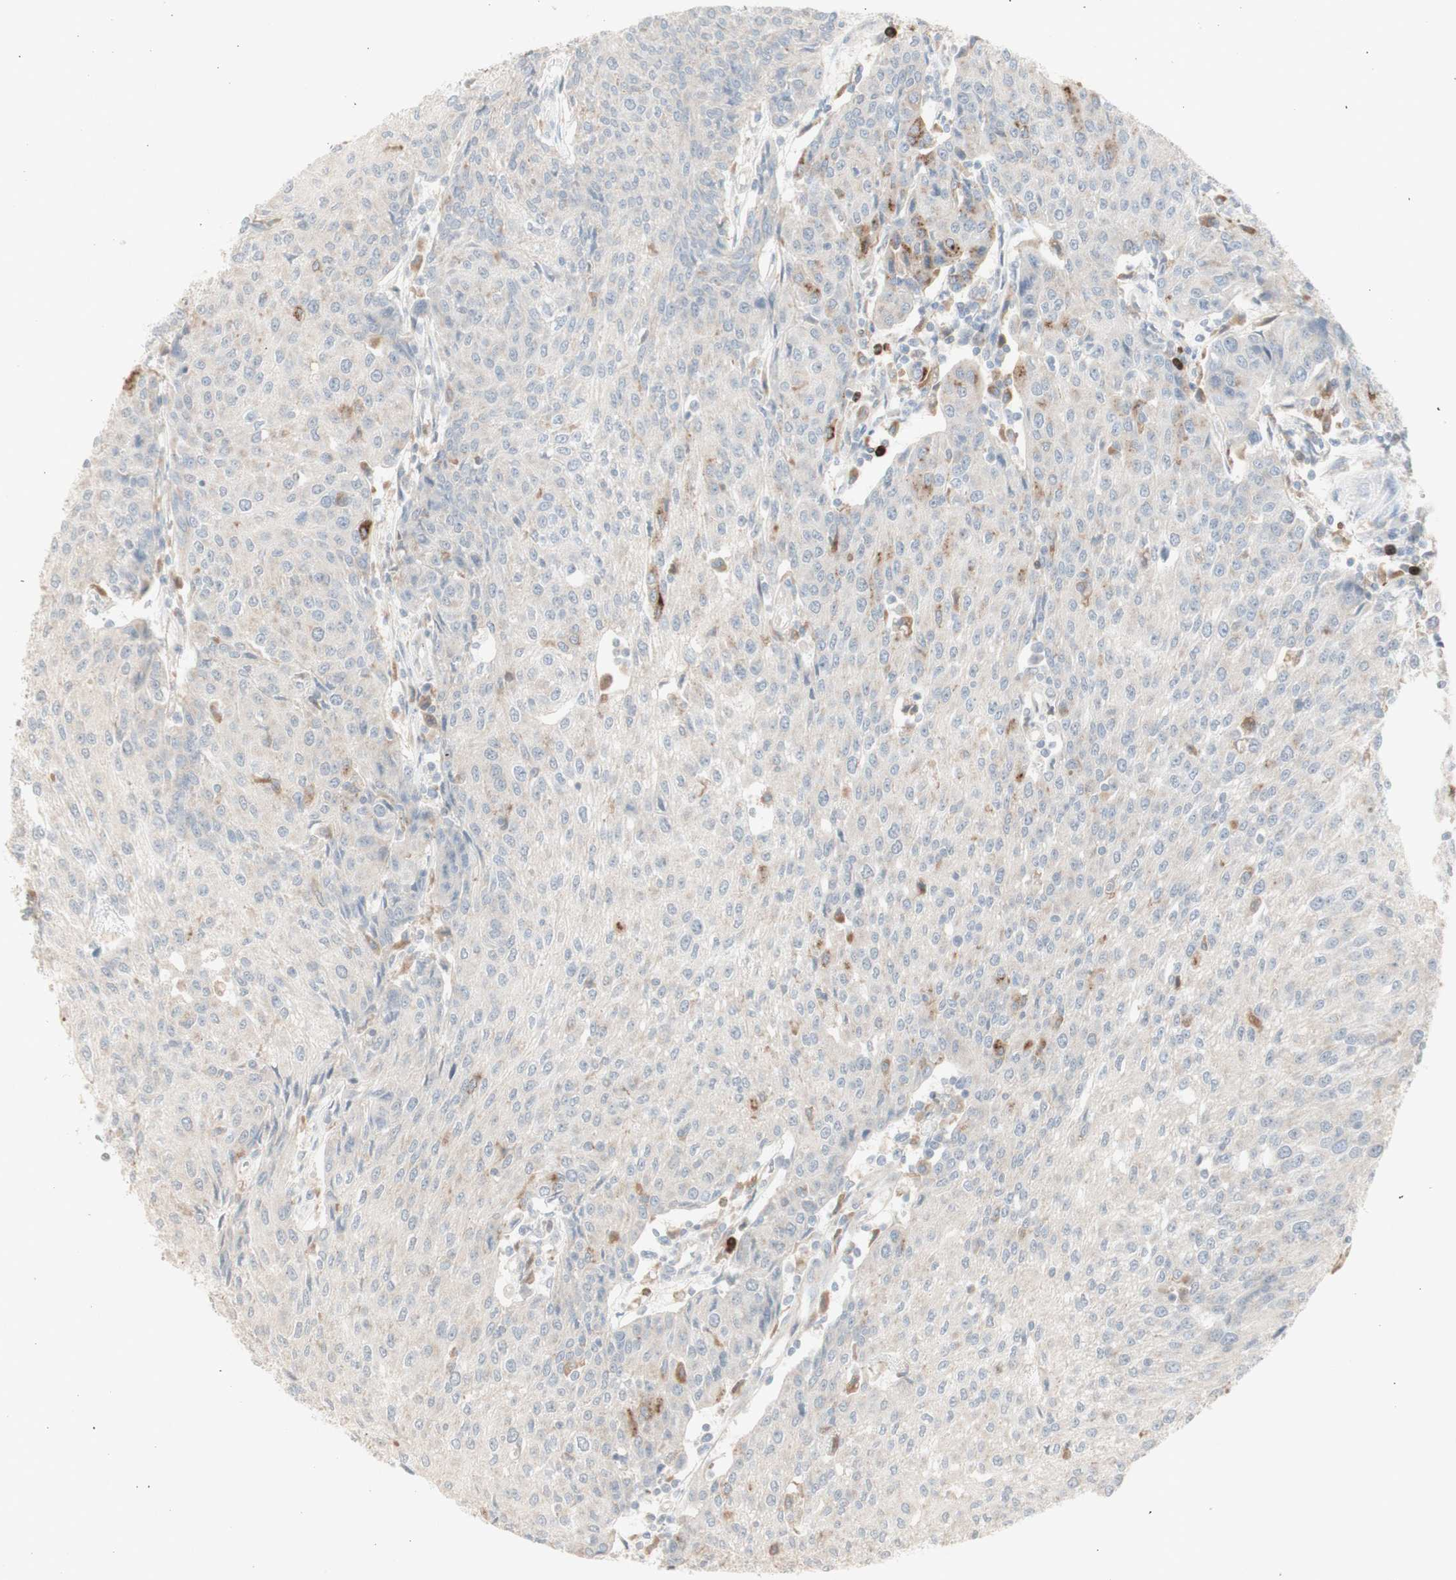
{"staining": {"intensity": "negative", "quantity": "none", "location": "none"}, "tissue": "urothelial cancer", "cell_type": "Tumor cells", "image_type": "cancer", "snomed": [{"axis": "morphology", "description": "Urothelial carcinoma, High grade"}, {"axis": "topography", "description": "Urinary bladder"}], "caption": "Immunohistochemistry (IHC) of human high-grade urothelial carcinoma reveals no positivity in tumor cells.", "gene": "ATP6V1B1", "patient": {"sex": "female", "age": 85}}